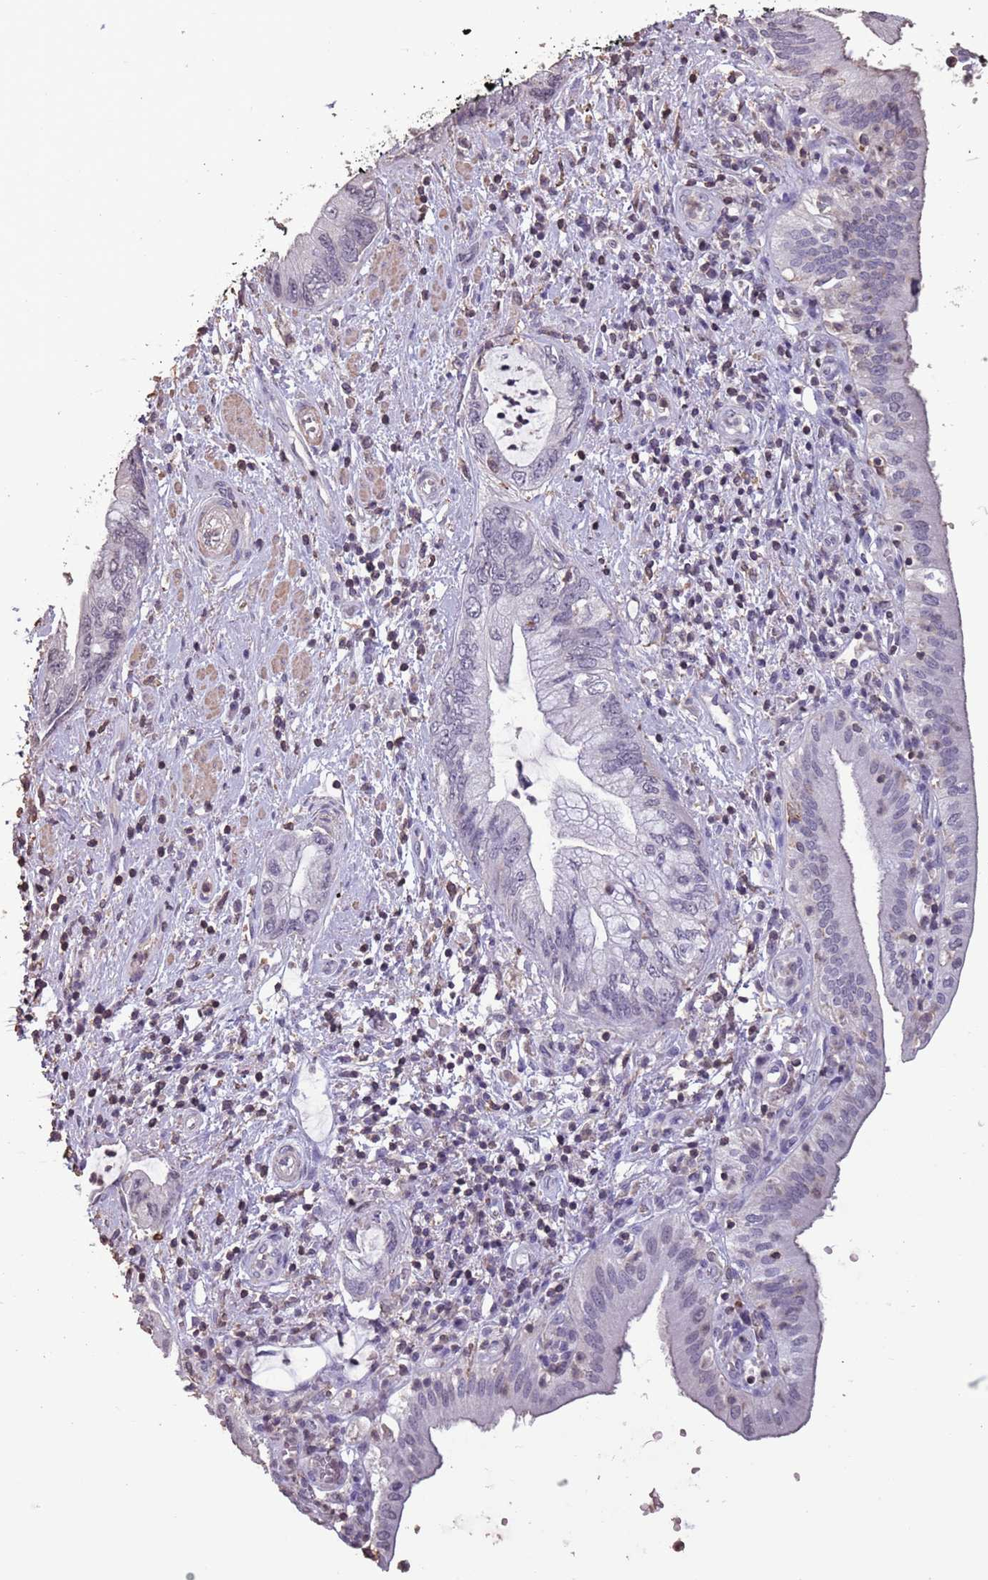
{"staining": {"intensity": "negative", "quantity": "none", "location": "none"}, "tissue": "pancreatic cancer", "cell_type": "Tumor cells", "image_type": "cancer", "snomed": [{"axis": "morphology", "description": "Adenocarcinoma, NOS"}, {"axis": "topography", "description": "Pancreas"}], "caption": "Immunohistochemical staining of pancreatic adenocarcinoma demonstrates no significant expression in tumor cells.", "gene": "SUN5", "patient": {"sex": "female", "age": 73}}